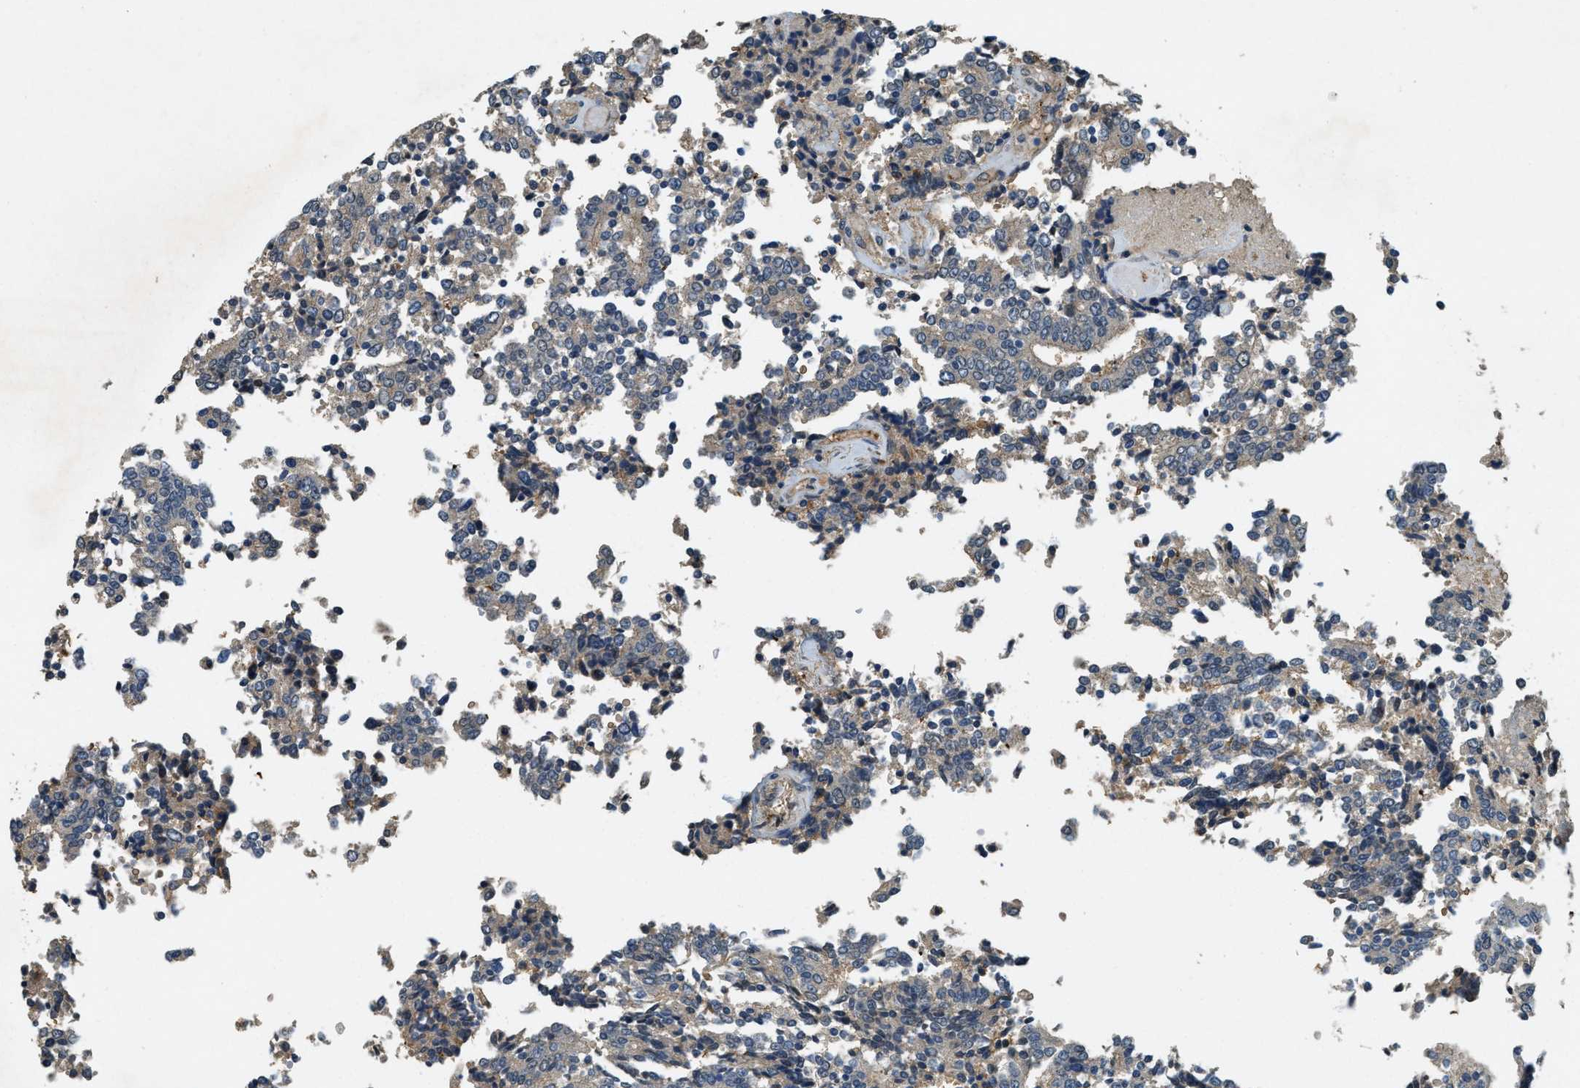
{"staining": {"intensity": "weak", "quantity": "<25%", "location": "cytoplasmic/membranous"}, "tissue": "prostate cancer", "cell_type": "Tumor cells", "image_type": "cancer", "snomed": [{"axis": "morphology", "description": "Normal tissue, NOS"}, {"axis": "morphology", "description": "Adenocarcinoma, High grade"}, {"axis": "topography", "description": "Prostate"}, {"axis": "topography", "description": "Seminal veicle"}], "caption": "Immunohistochemical staining of prostate cancer exhibits no significant positivity in tumor cells.", "gene": "CFLAR", "patient": {"sex": "male", "age": 55}}